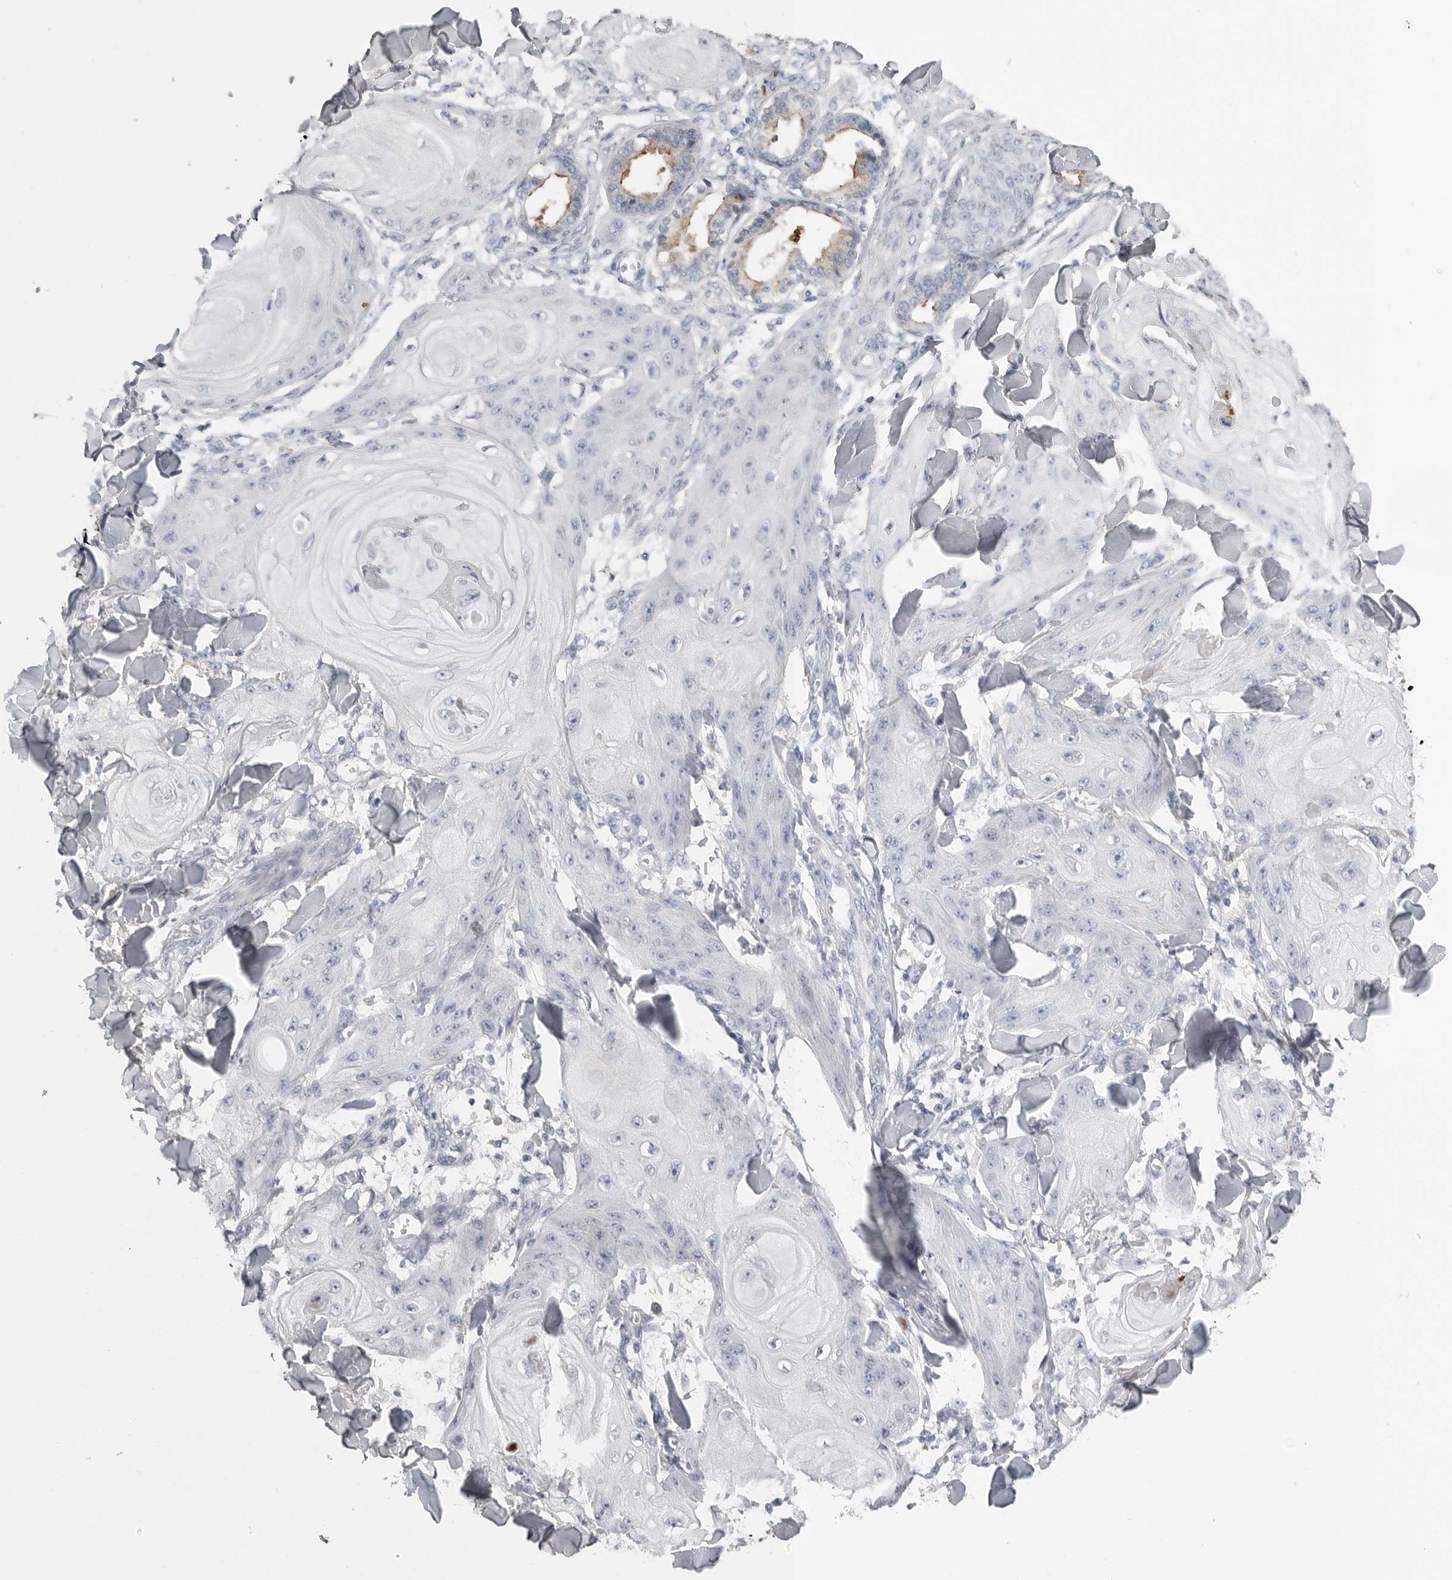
{"staining": {"intensity": "negative", "quantity": "none", "location": "none"}, "tissue": "skin cancer", "cell_type": "Tumor cells", "image_type": "cancer", "snomed": [{"axis": "morphology", "description": "Squamous cell carcinoma, NOS"}, {"axis": "topography", "description": "Skin"}], "caption": "There is no significant expression in tumor cells of skin cancer (squamous cell carcinoma).", "gene": "TIMP1", "patient": {"sex": "male", "age": 74}}